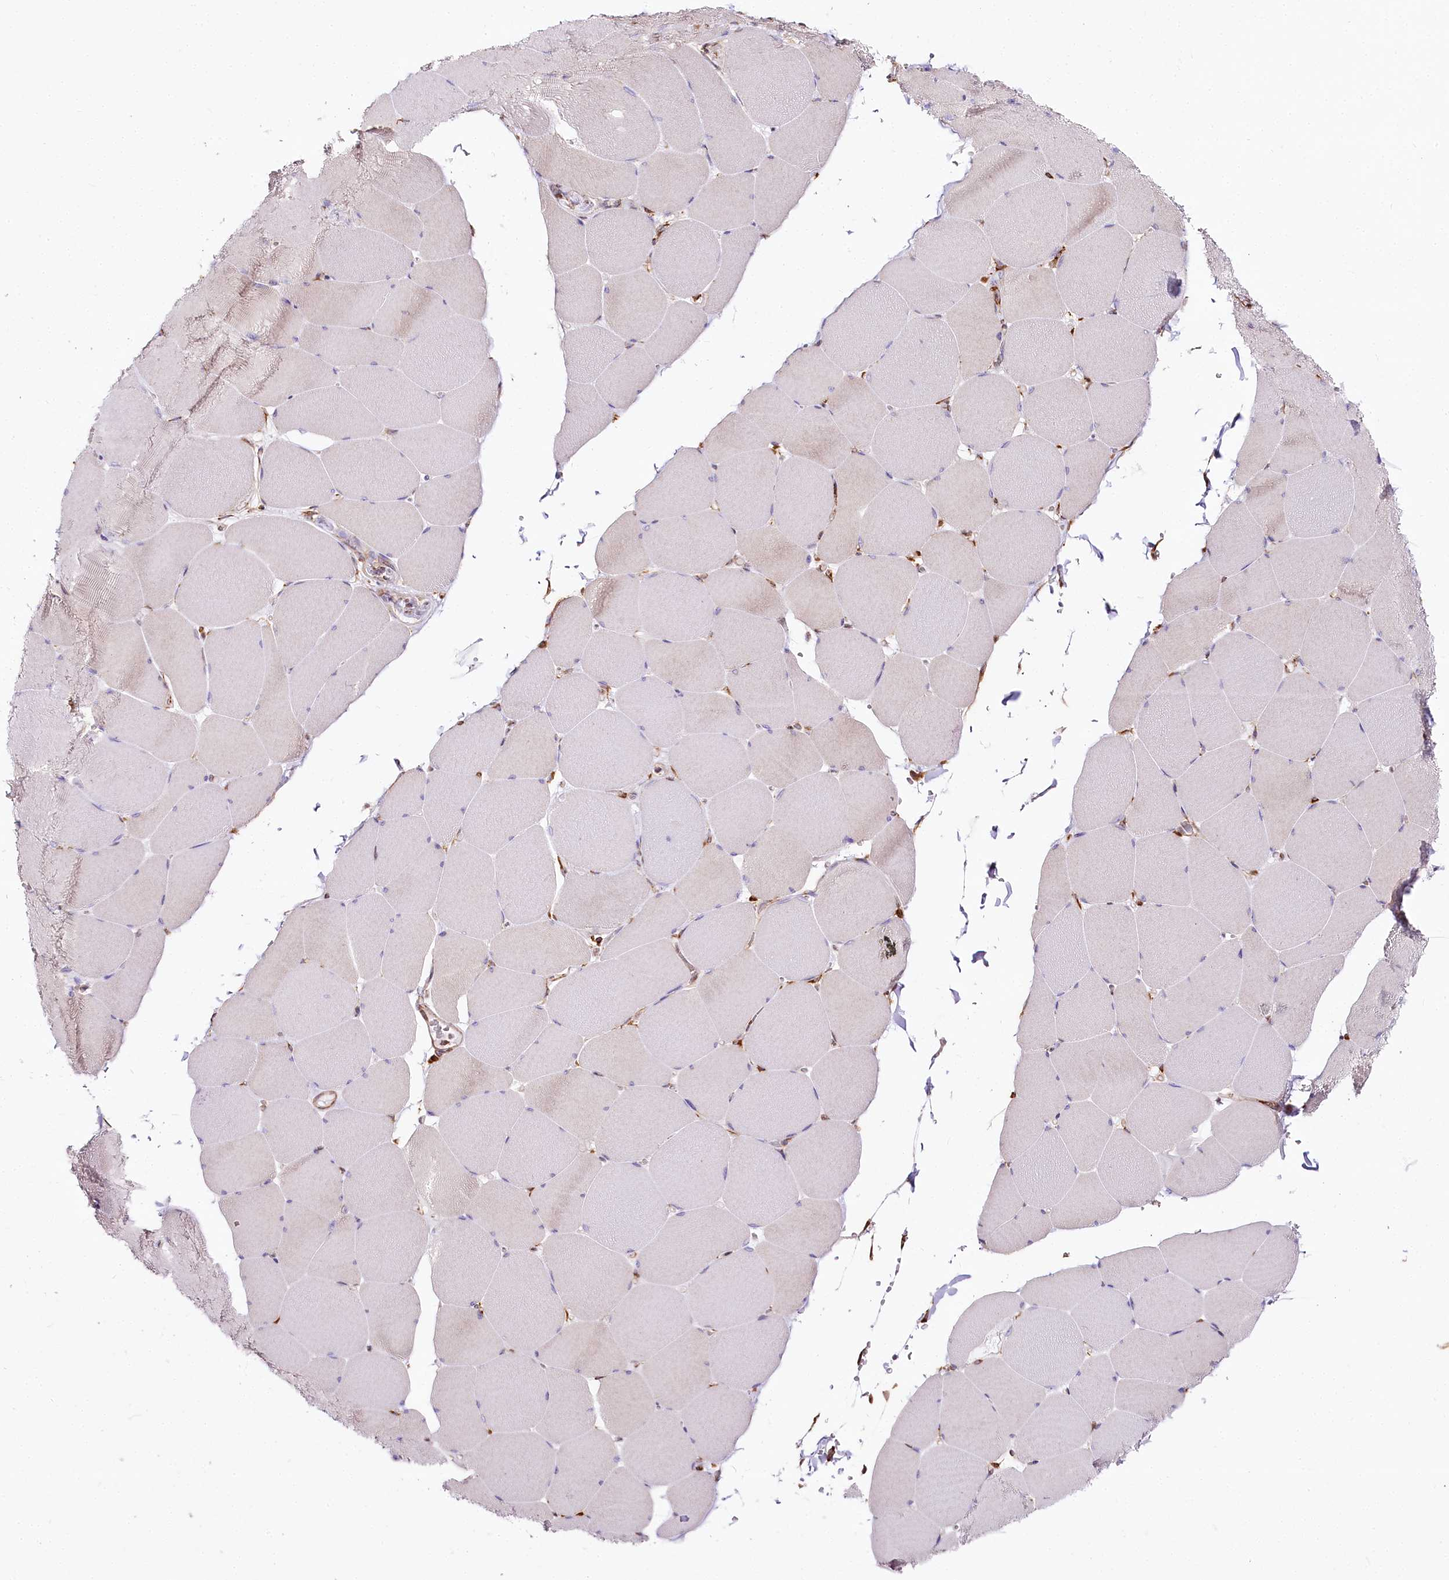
{"staining": {"intensity": "weak", "quantity": "25%-75%", "location": "cytoplasmic/membranous"}, "tissue": "skeletal muscle", "cell_type": "Myocytes", "image_type": "normal", "snomed": [{"axis": "morphology", "description": "Normal tissue, NOS"}, {"axis": "topography", "description": "Skeletal muscle"}, {"axis": "topography", "description": "Head-Neck"}], "caption": "An image of human skeletal muscle stained for a protein reveals weak cytoplasmic/membranous brown staining in myocytes. Nuclei are stained in blue.", "gene": "CNPY2", "patient": {"sex": "male", "age": 66}}